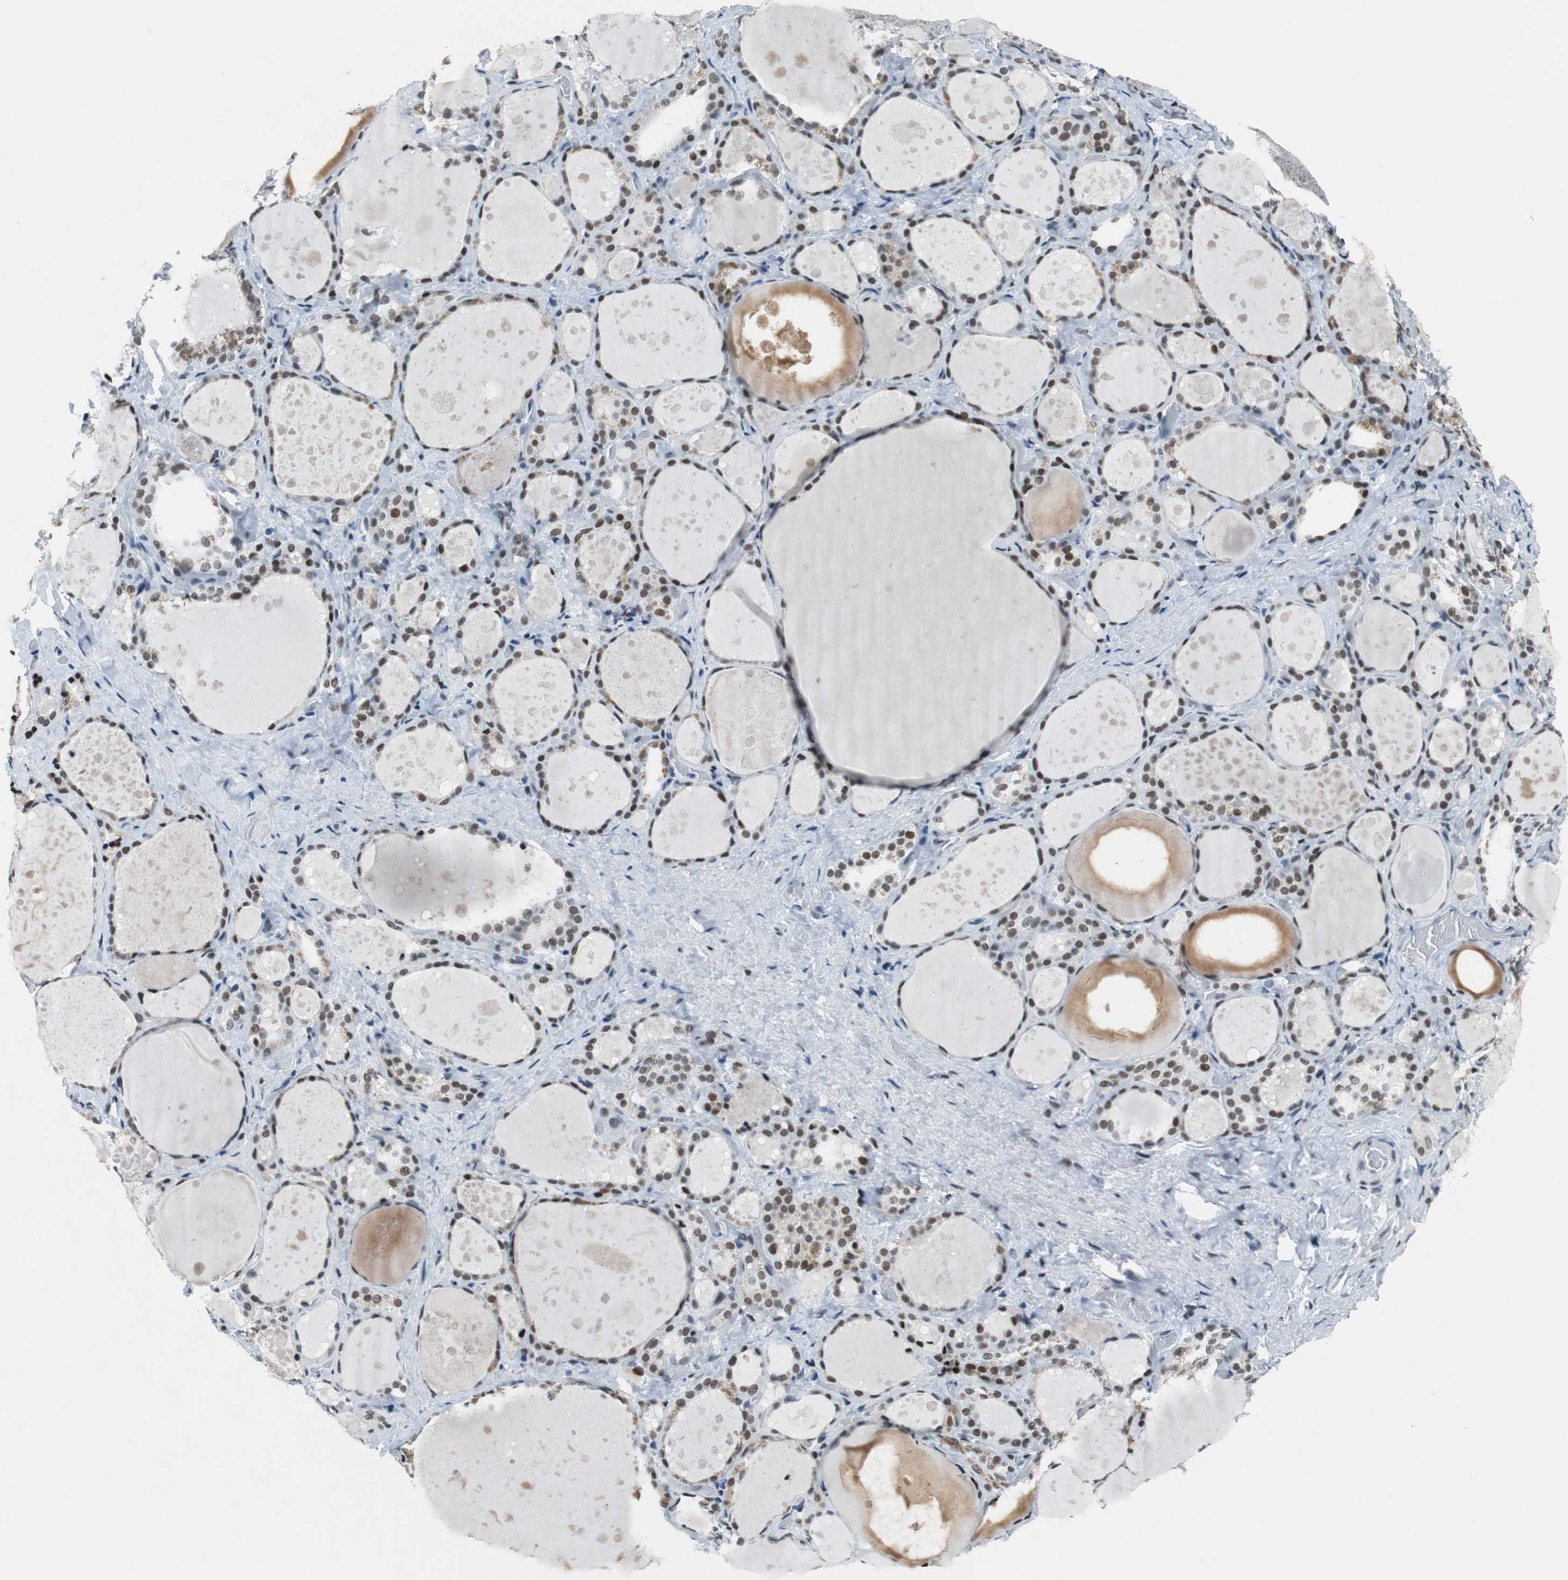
{"staining": {"intensity": "weak", "quantity": "25%-75%", "location": "nuclear"}, "tissue": "thyroid gland", "cell_type": "Glandular cells", "image_type": "normal", "snomed": [{"axis": "morphology", "description": "Normal tissue, NOS"}, {"axis": "topography", "description": "Thyroid gland"}], "caption": "Immunohistochemical staining of normal human thyroid gland demonstrates low levels of weak nuclear staining in approximately 25%-75% of glandular cells.", "gene": "HDAC3", "patient": {"sex": "female", "age": 75}}